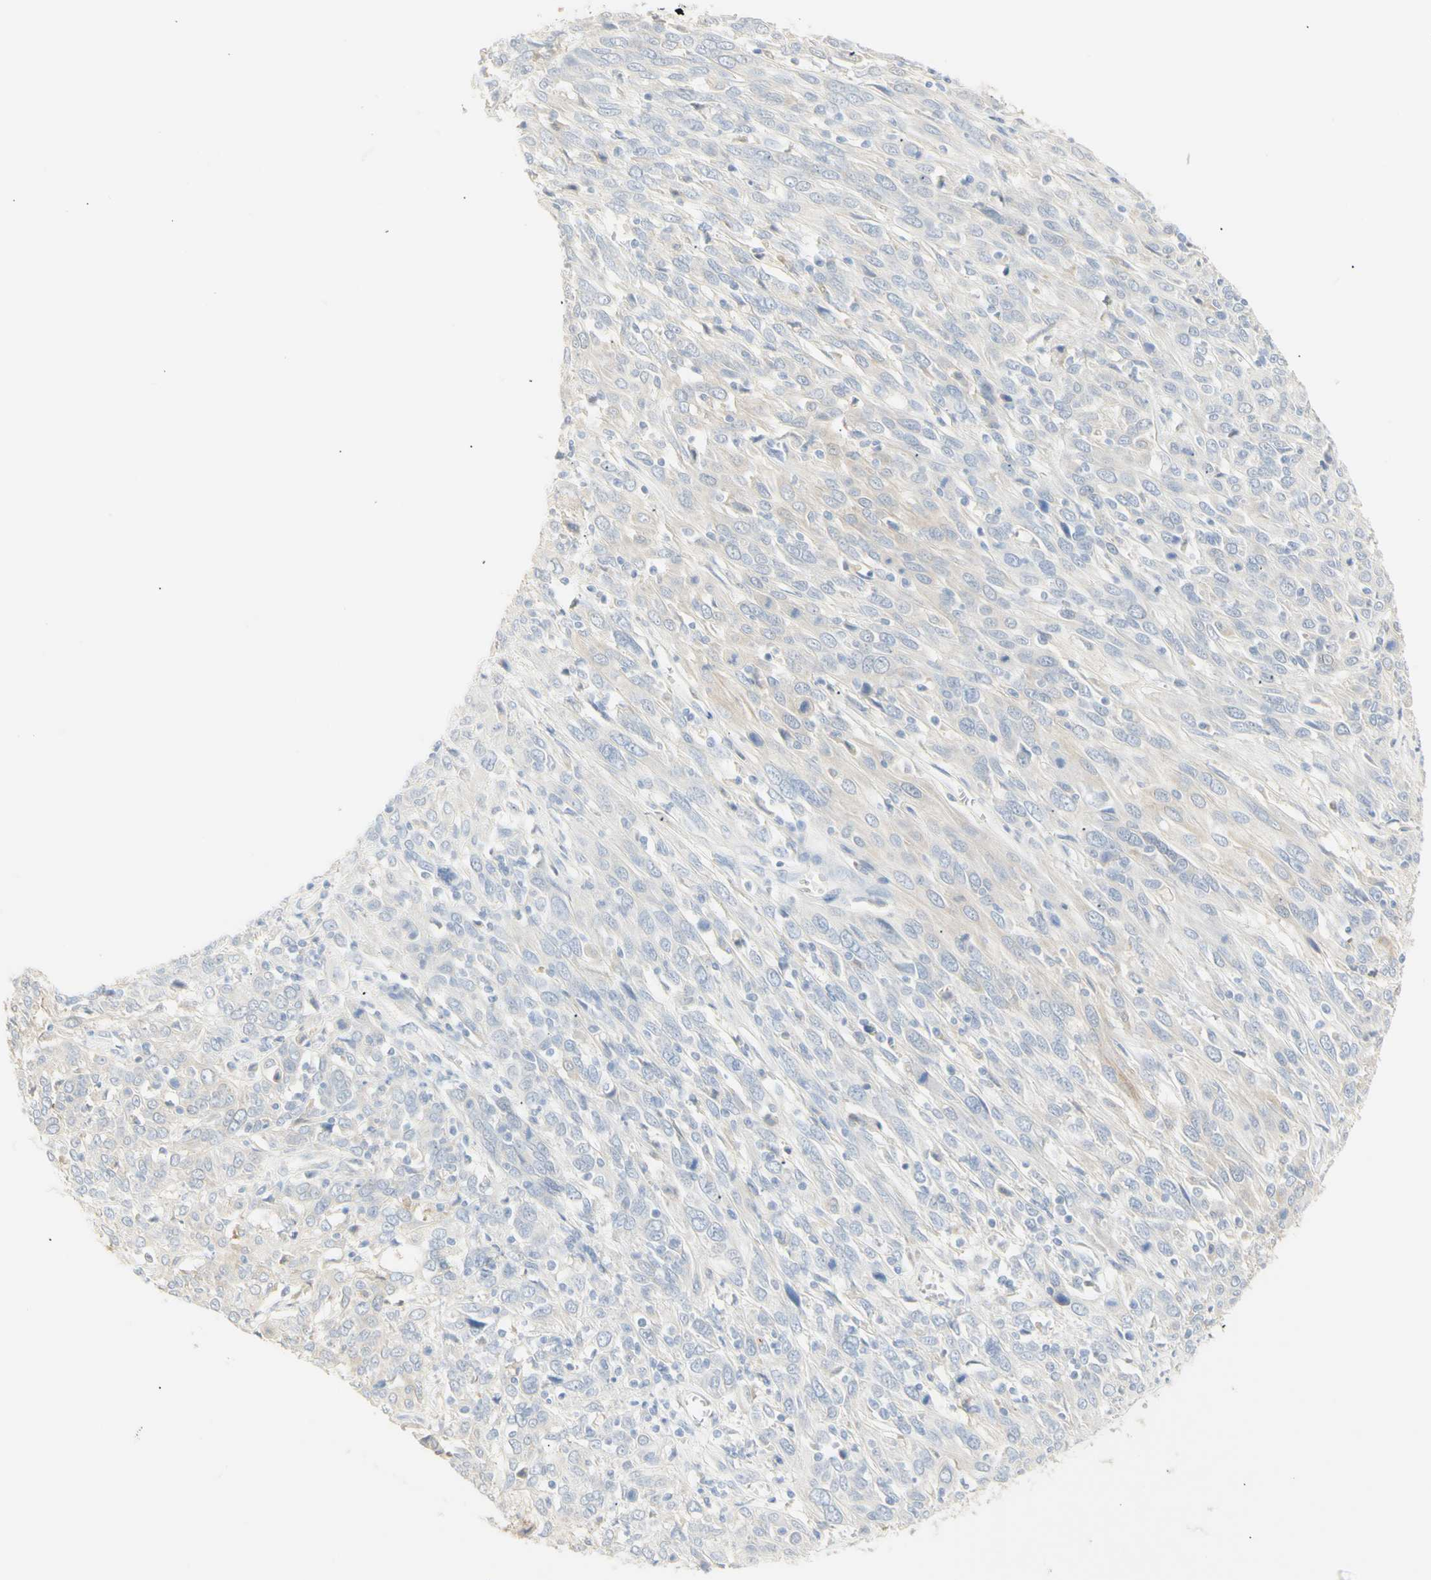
{"staining": {"intensity": "weak", "quantity": "<25%", "location": "cytoplasmic/membranous"}, "tissue": "cervical cancer", "cell_type": "Tumor cells", "image_type": "cancer", "snomed": [{"axis": "morphology", "description": "Squamous cell carcinoma, NOS"}, {"axis": "topography", "description": "Cervix"}], "caption": "This is an immunohistochemistry photomicrograph of squamous cell carcinoma (cervical). There is no positivity in tumor cells.", "gene": "B4GALNT3", "patient": {"sex": "female", "age": 46}}